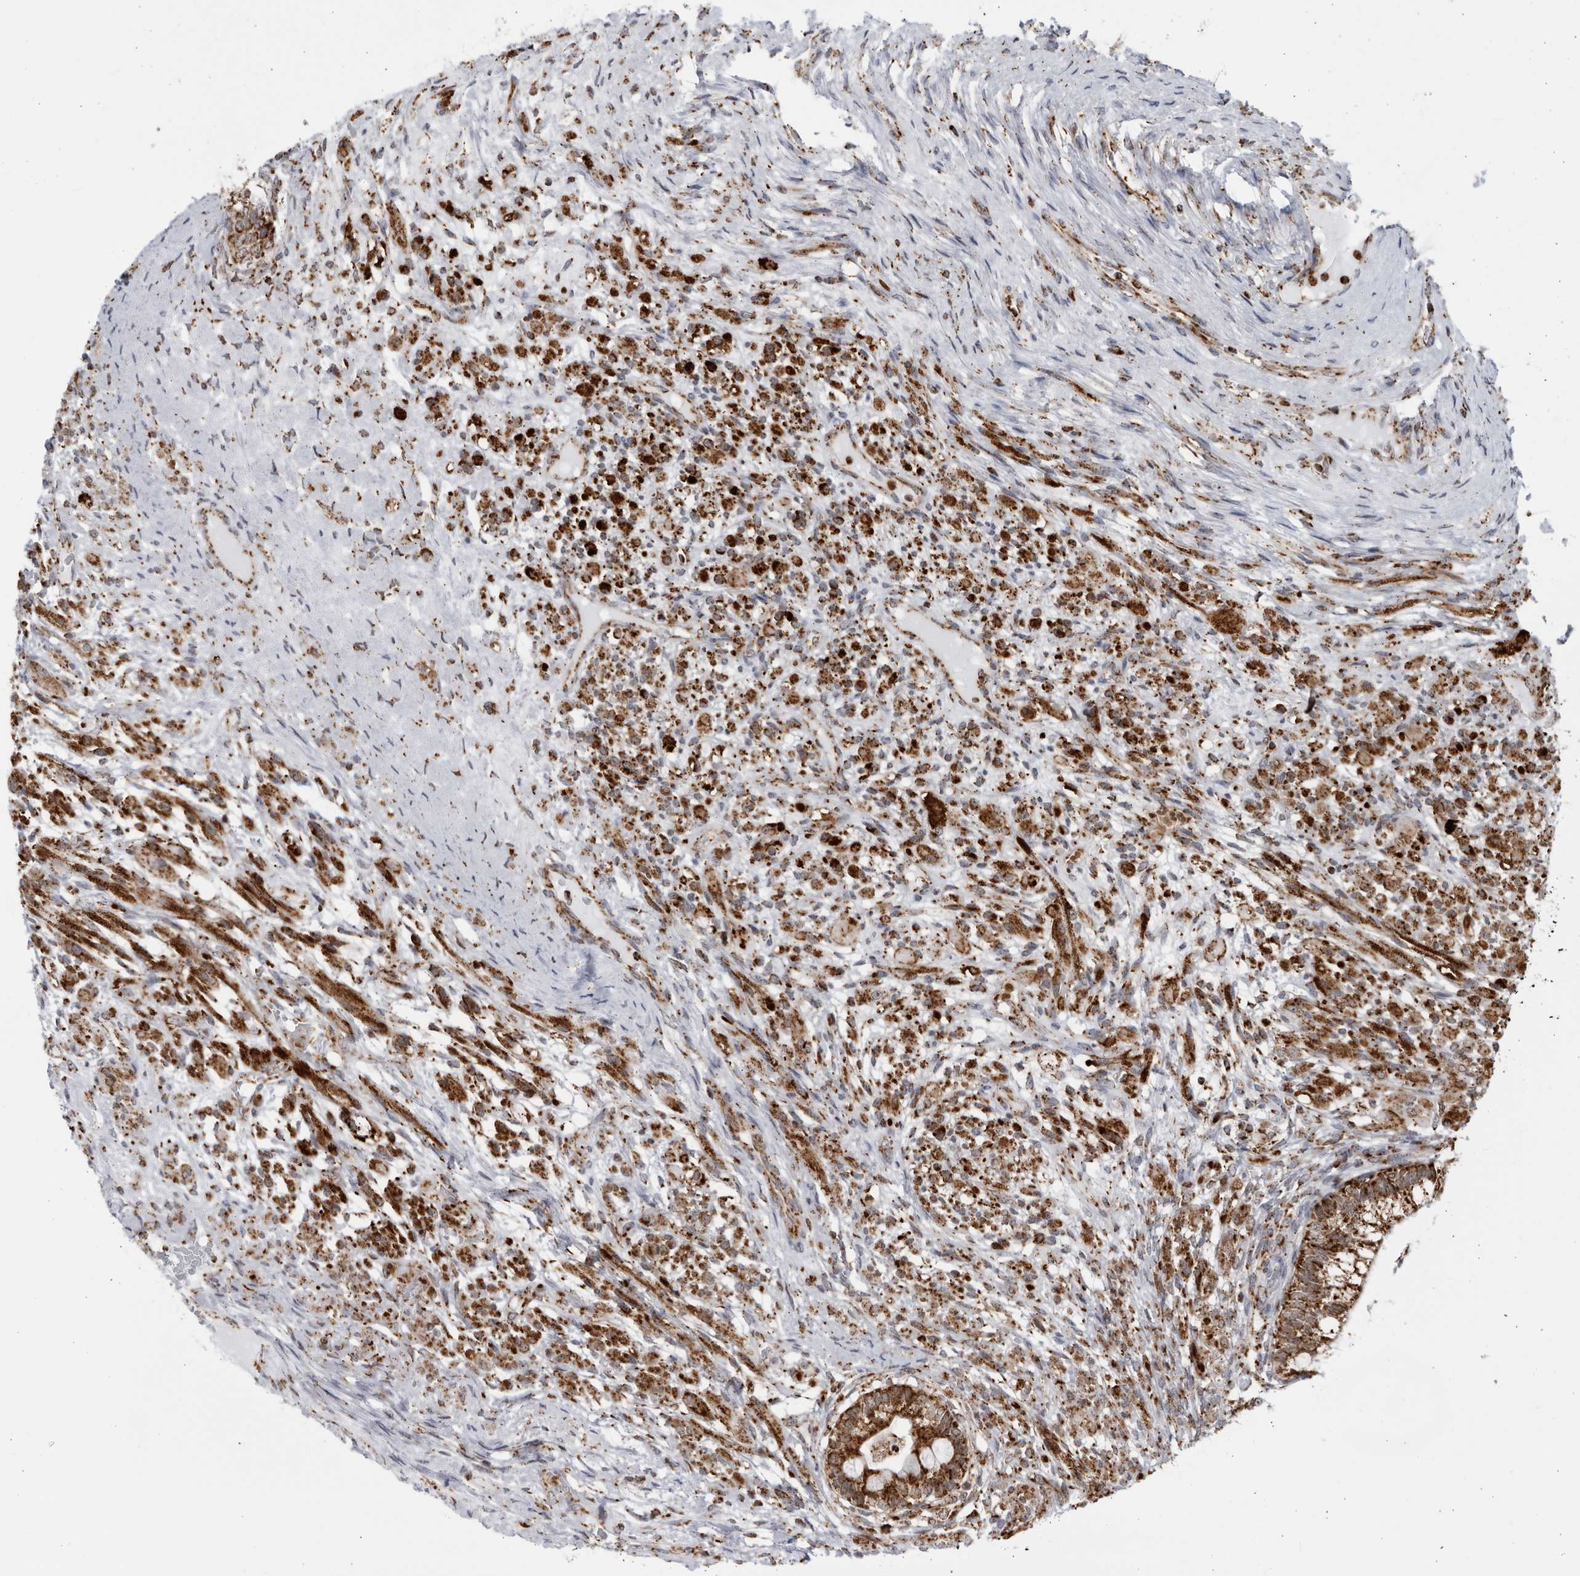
{"staining": {"intensity": "strong", "quantity": ">75%", "location": "cytoplasmic/membranous"}, "tissue": "testis cancer", "cell_type": "Tumor cells", "image_type": "cancer", "snomed": [{"axis": "morphology", "description": "Seminoma, NOS"}, {"axis": "morphology", "description": "Carcinoma, Embryonal, NOS"}, {"axis": "topography", "description": "Testis"}], "caption": "Tumor cells exhibit high levels of strong cytoplasmic/membranous expression in about >75% of cells in human testis cancer.", "gene": "RBM34", "patient": {"sex": "male", "age": 28}}